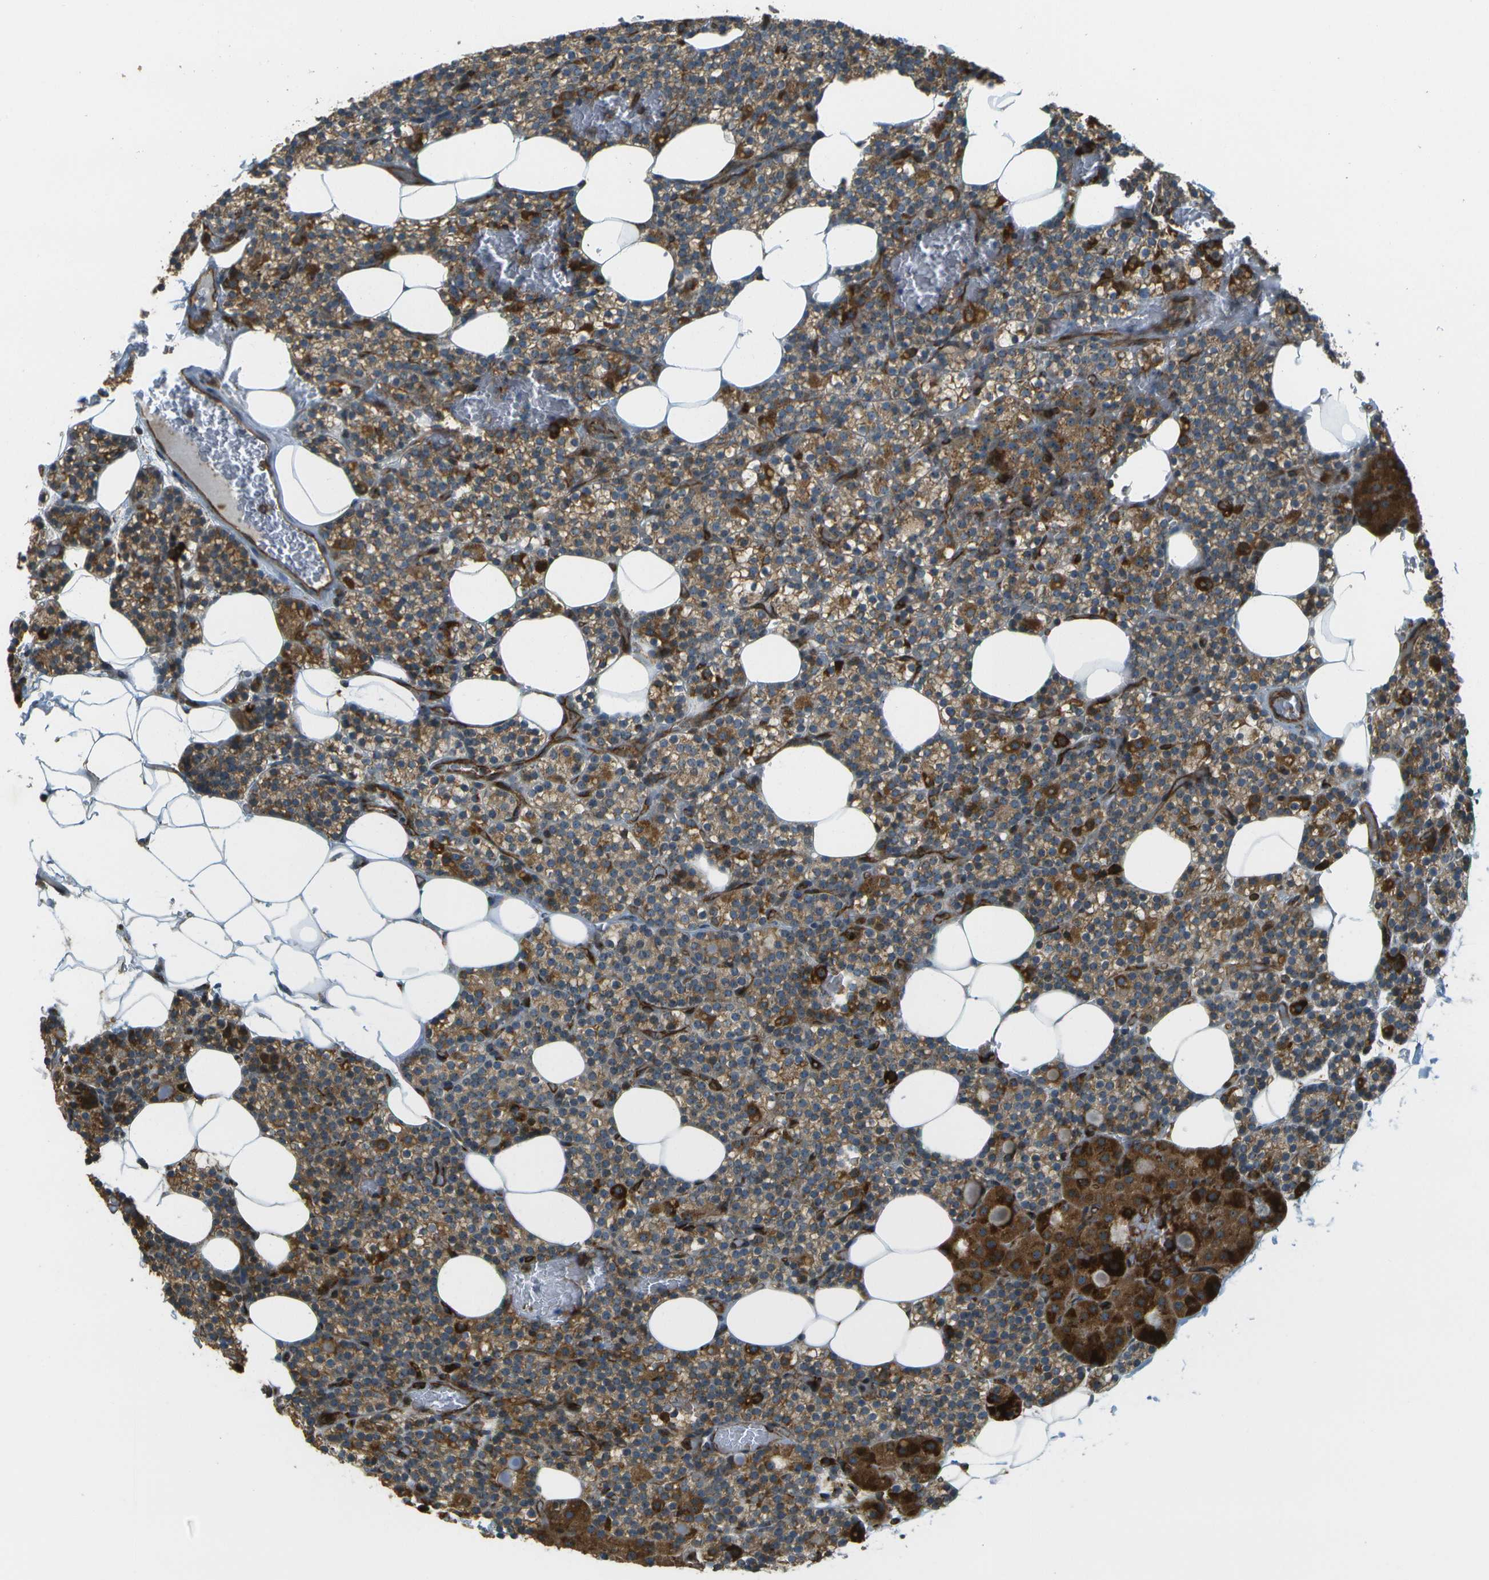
{"staining": {"intensity": "moderate", "quantity": ">75%", "location": "cytoplasmic/membranous"}, "tissue": "parathyroid gland", "cell_type": "Glandular cells", "image_type": "normal", "snomed": [{"axis": "morphology", "description": "Normal tissue, NOS"}, {"axis": "morphology", "description": "Inflammation chronic"}, {"axis": "morphology", "description": "Goiter, colloid"}, {"axis": "topography", "description": "Thyroid gland"}, {"axis": "topography", "description": "Parathyroid gland"}], "caption": "Parathyroid gland stained with a brown dye exhibits moderate cytoplasmic/membranous positive expression in approximately >75% of glandular cells.", "gene": "LRP12", "patient": {"sex": "male", "age": 65}}